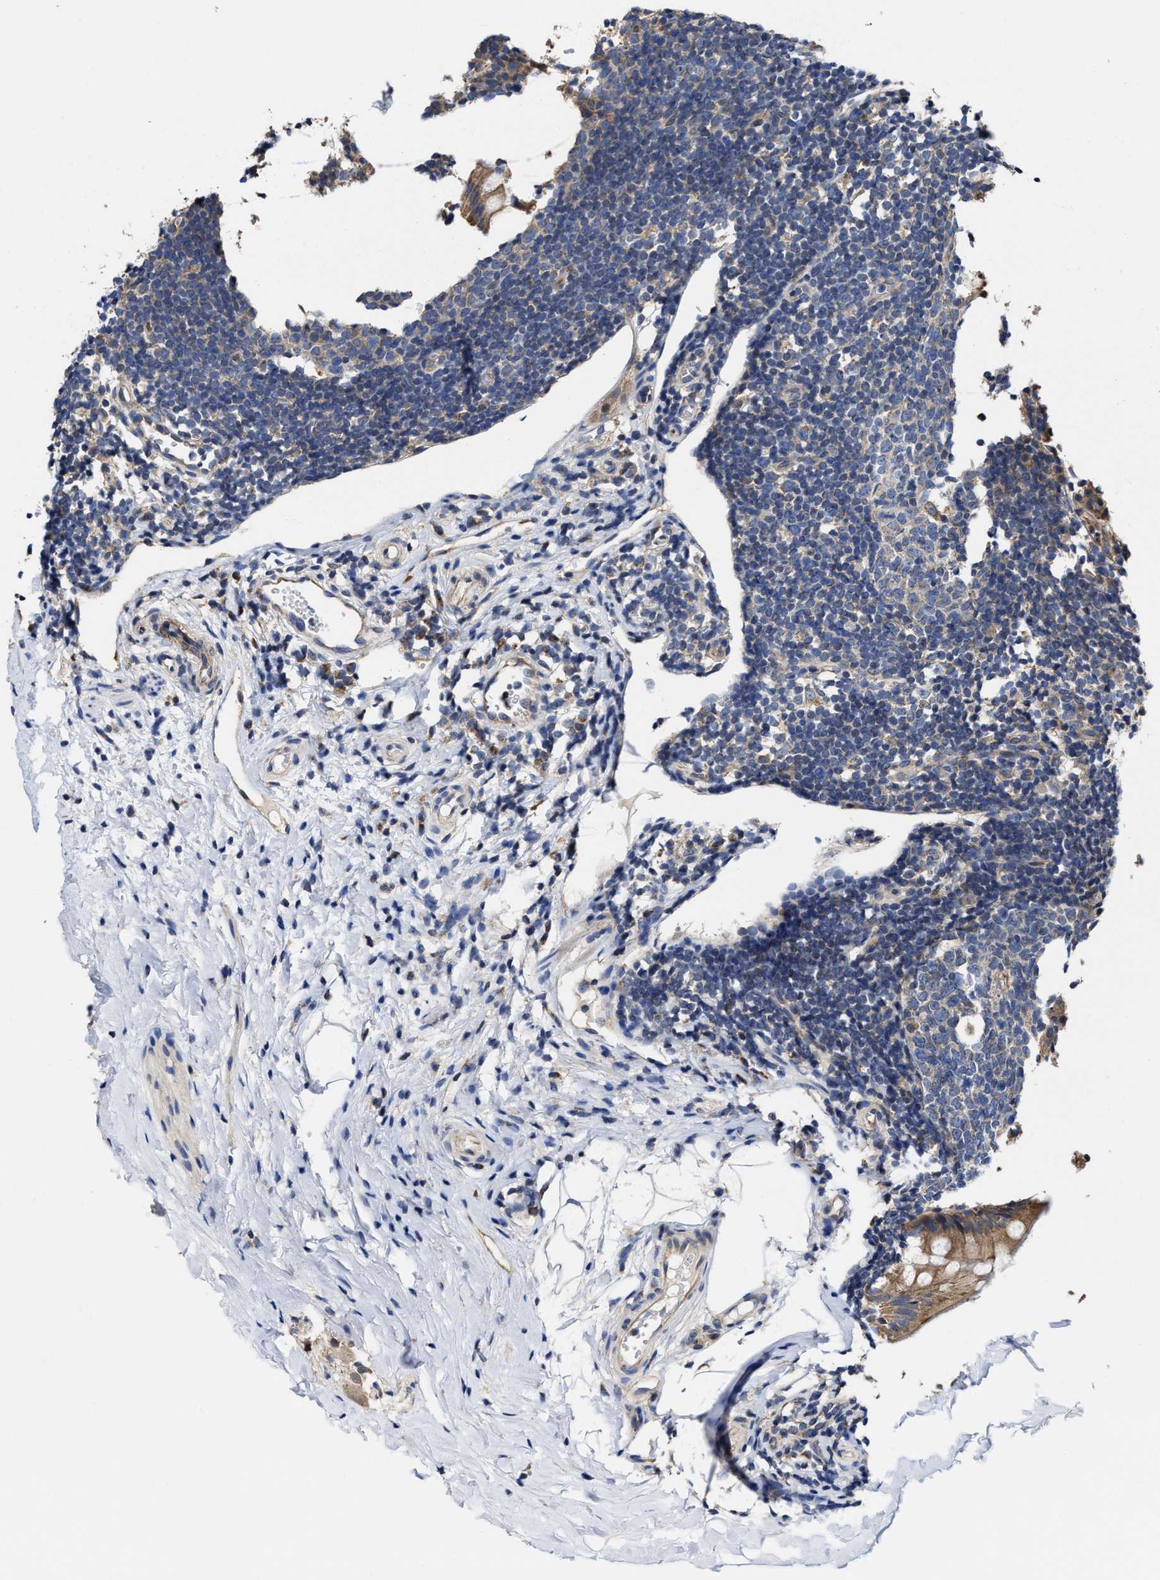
{"staining": {"intensity": "moderate", "quantity": "25%-75%", "location": "cytoplasmic/membranous"}, "tissue": "appendix", "cell_type": "Glandular cells", "image_type": "normal", "snomed": [{"axis": "morphology", "description": "Normal tissue, NOS"}, {"axis": "topography", "description": "Appendix"}], "caption": "An image showing moderate cytoplasmic/membranous positivity in approximately 25%-75% of glandular cells in normal appendix, as visualized by brown immunohistochemical staining.", "gene": "TRAF6", "patient": {"sex": "female", "age": 20}}